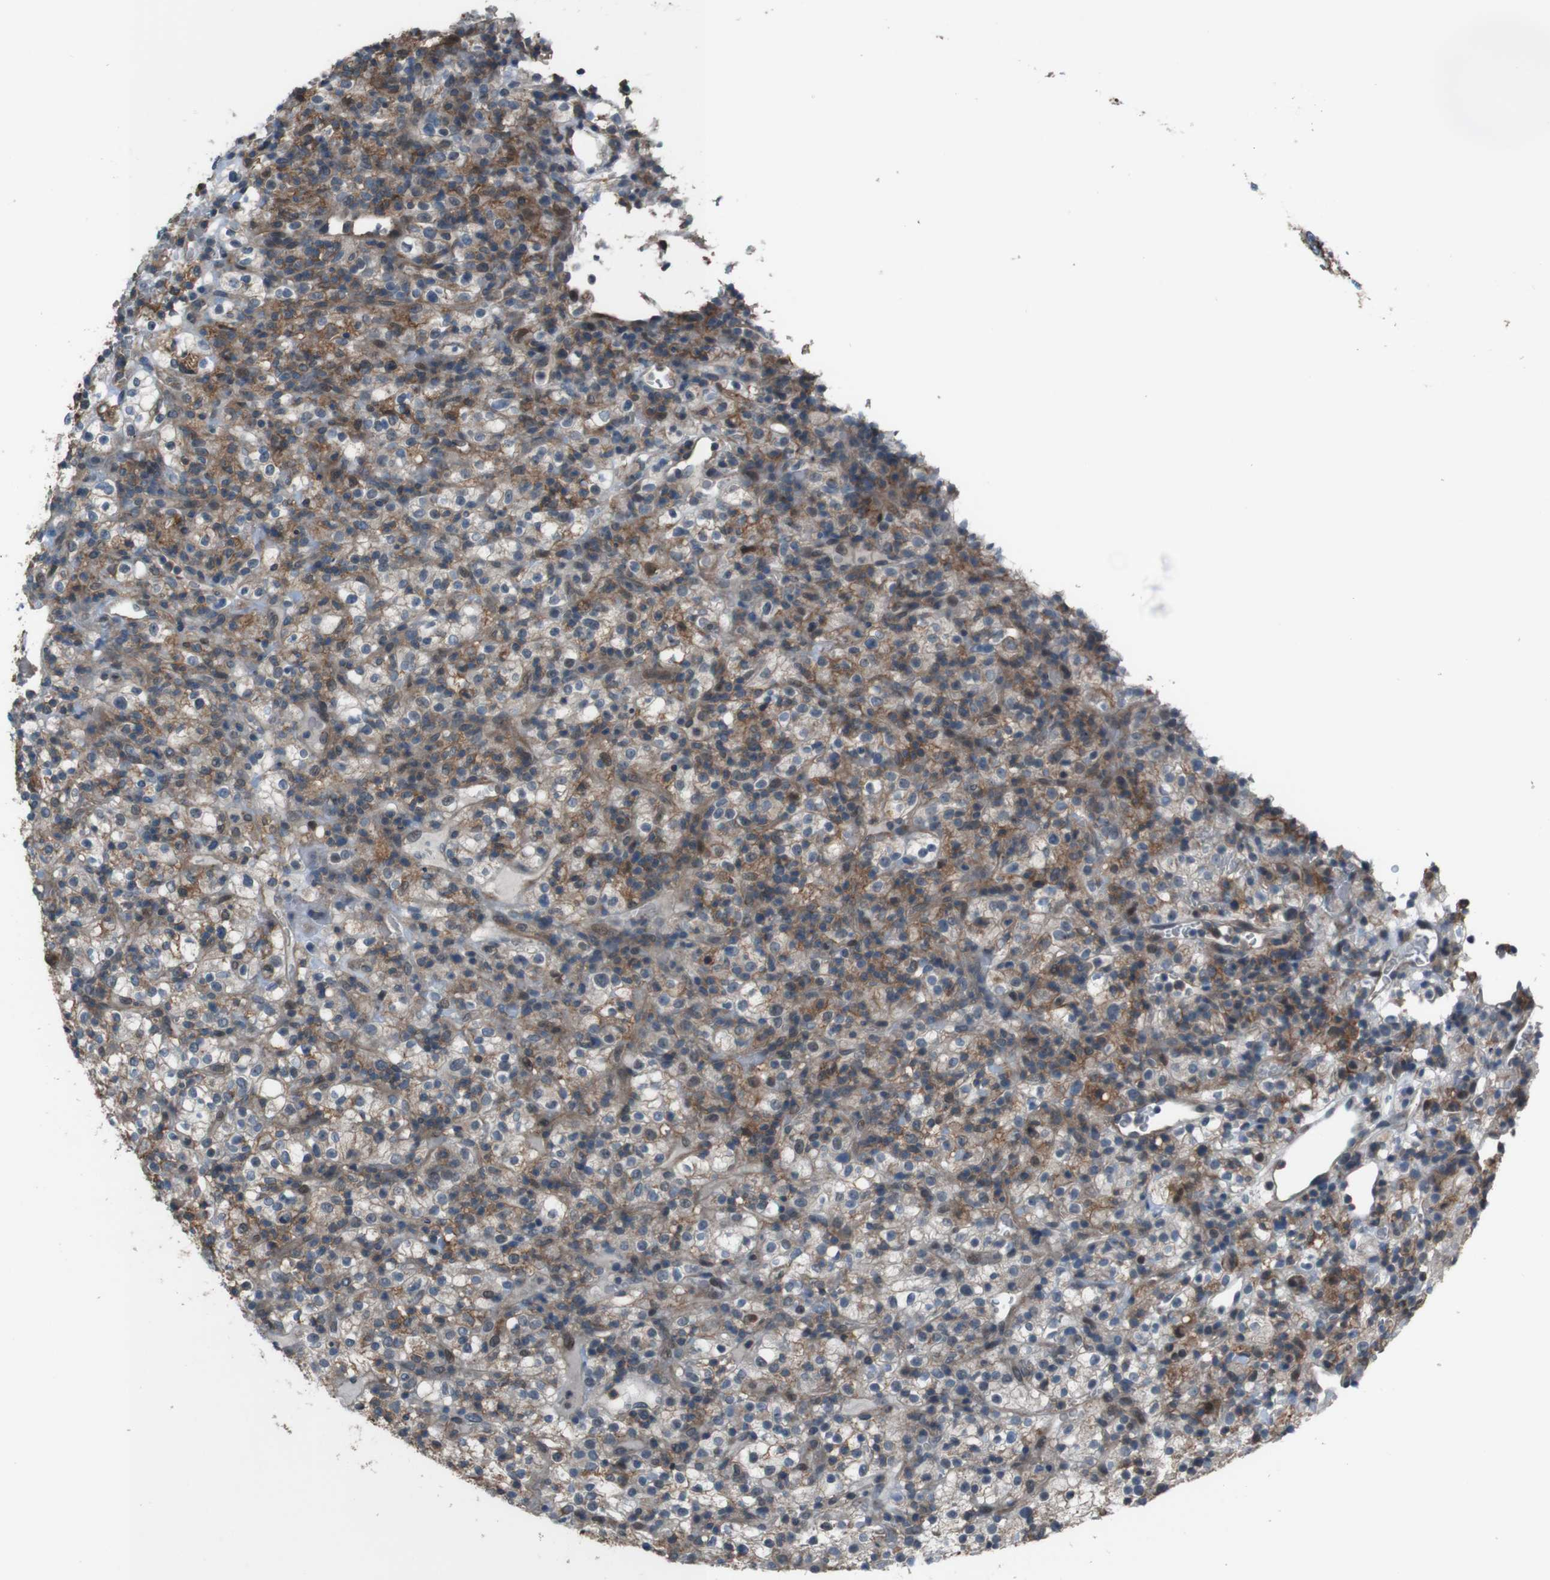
{"staining": {"intensity": "weak", "quantity": "<25%", "location": "cytoplasmic/membranous"}, "tissue": "renal cancer", "cell_type": "Tumor cells", "image_type": "cancer", "snomed": [{"axis": "morphology", "description": "Normal tissue, NOS"}, {"axis": "morphology", "description": "Adenocarcinoma, NOS"}, {"axis": "topography", "description": "Kidney"}], "caption": "Human renal cancer stained for a protein using IHC reveals no staining in tumor cells.", "gene": "ATP2B1", "patient": {"sex": "female", "age": 72}}